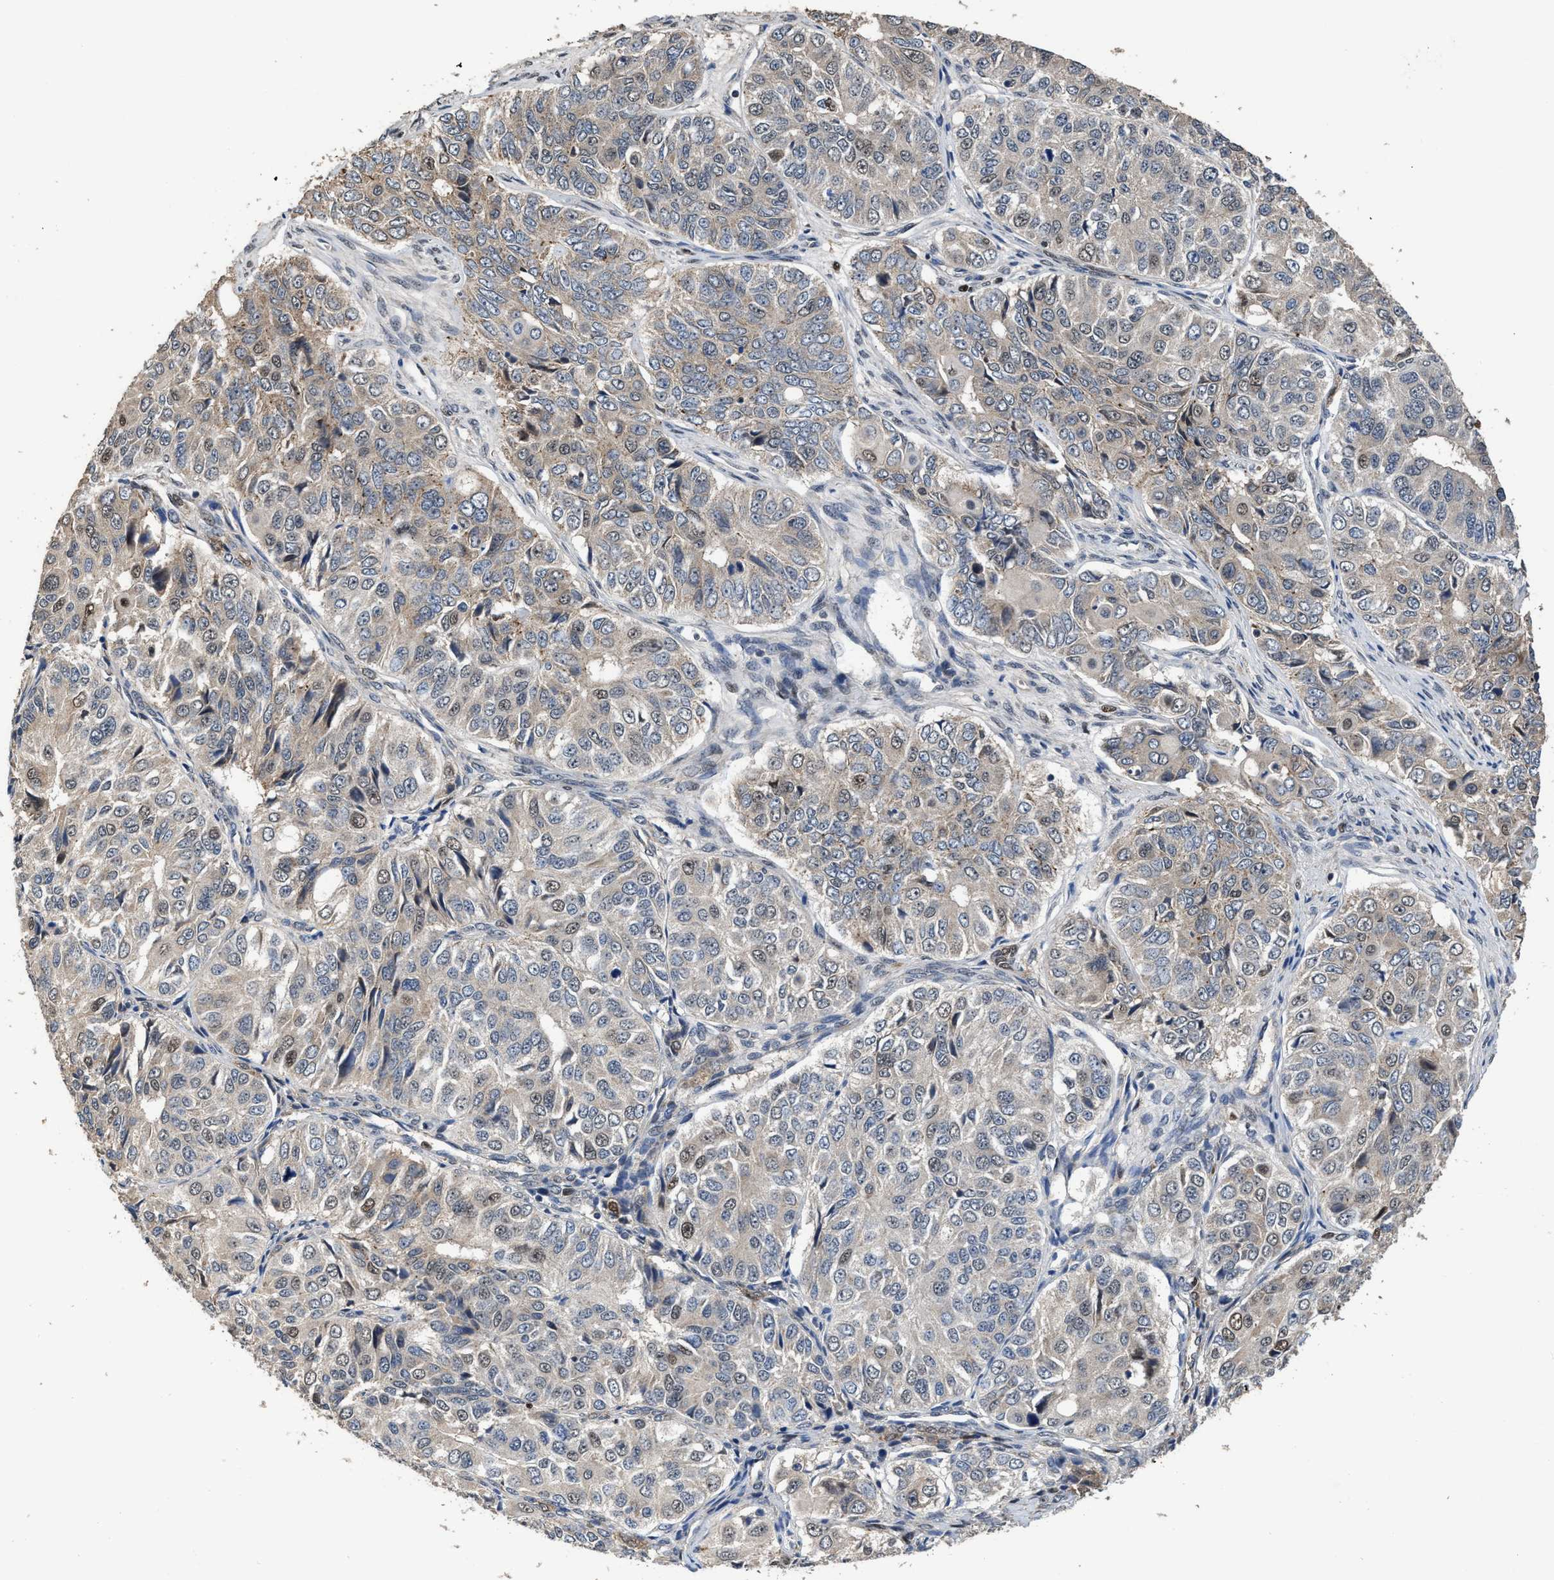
{"staining": {"intensity": "weak", "quantity": "25%-75%", "location": "cytoplasmic/membranous,nuclear"}, "tissue": "ovarian cancer", "cell_type": "Tumor cells", "image_type": "cancer", "snomed": [{"axis": "morphology", "description": "Carcinoma, endometroid"}, {"axis": "topography", "description": "Ovary"}], "caption": "The photomicrograph reveals immunohistochemical staining of ovarian cancer (endometroid carcinoma). There is weak cytoplasmic/membranous and nuclear expression is appreciated in about 25%-75% of tumor cells.", "gene": "ZNF20", "patient": {"sex": "female", "age": 51}}